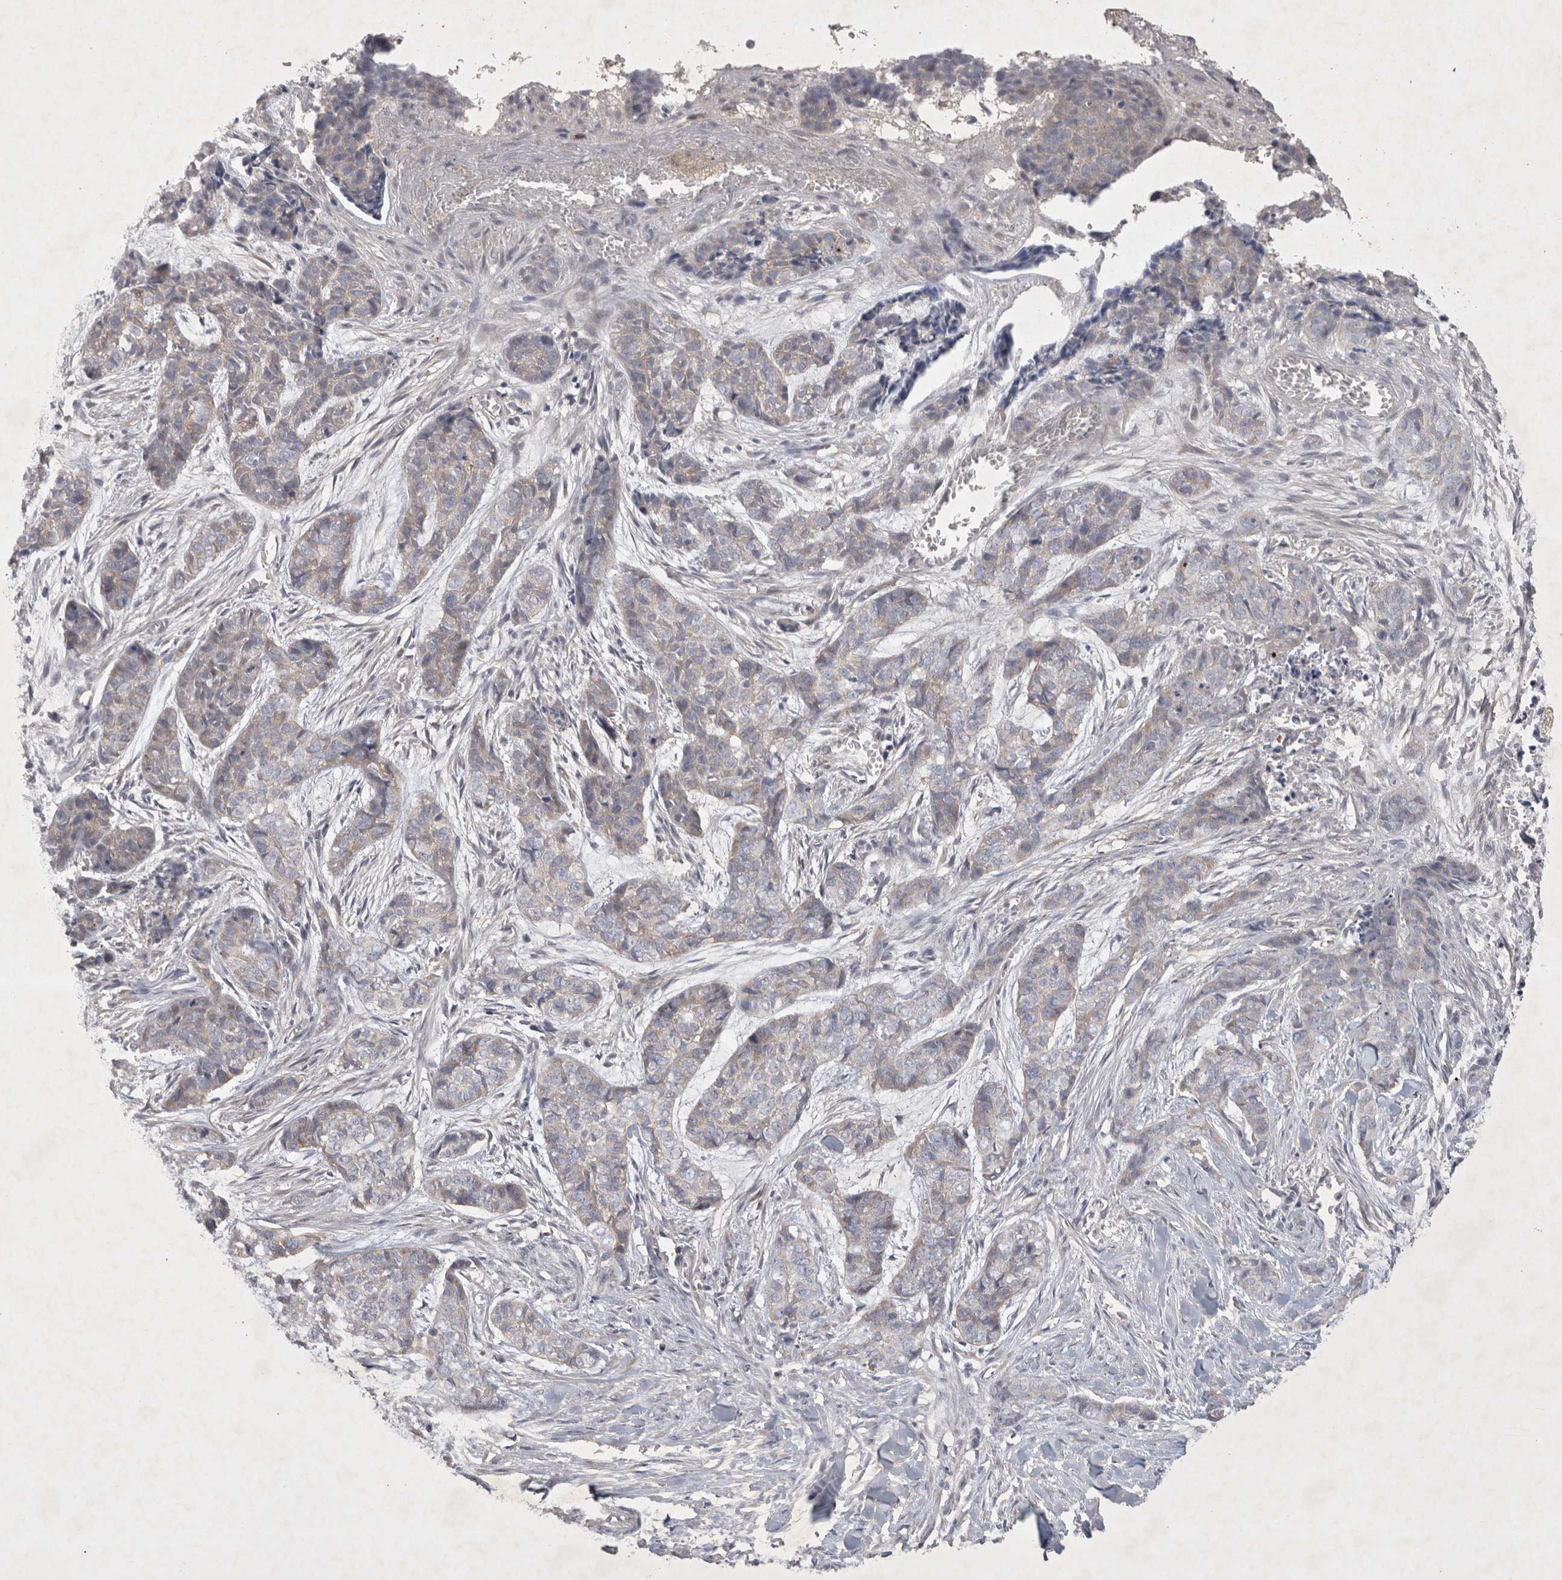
{"staining": {"intensity": "negative", "quantity": "none", "location": "none"}, "tissue": "skin cancer", "cell_type": "Tumor cells", "image_type": "cancer", "snomed": [{"axis": "morphology", "description": "Basal cell carcinoma"}, {"axis": "topography", "description": "Skin"}], "caption": "A high-resolution micrograph shows immunohistochemistry staining of basal cell carcinoma (skin), which reveals no significant staining in tumor cells. (DAB IHC with hematoxylin counter stain).", "gene": "BZW2", "patient": {"sex": "female", "age": 64}}